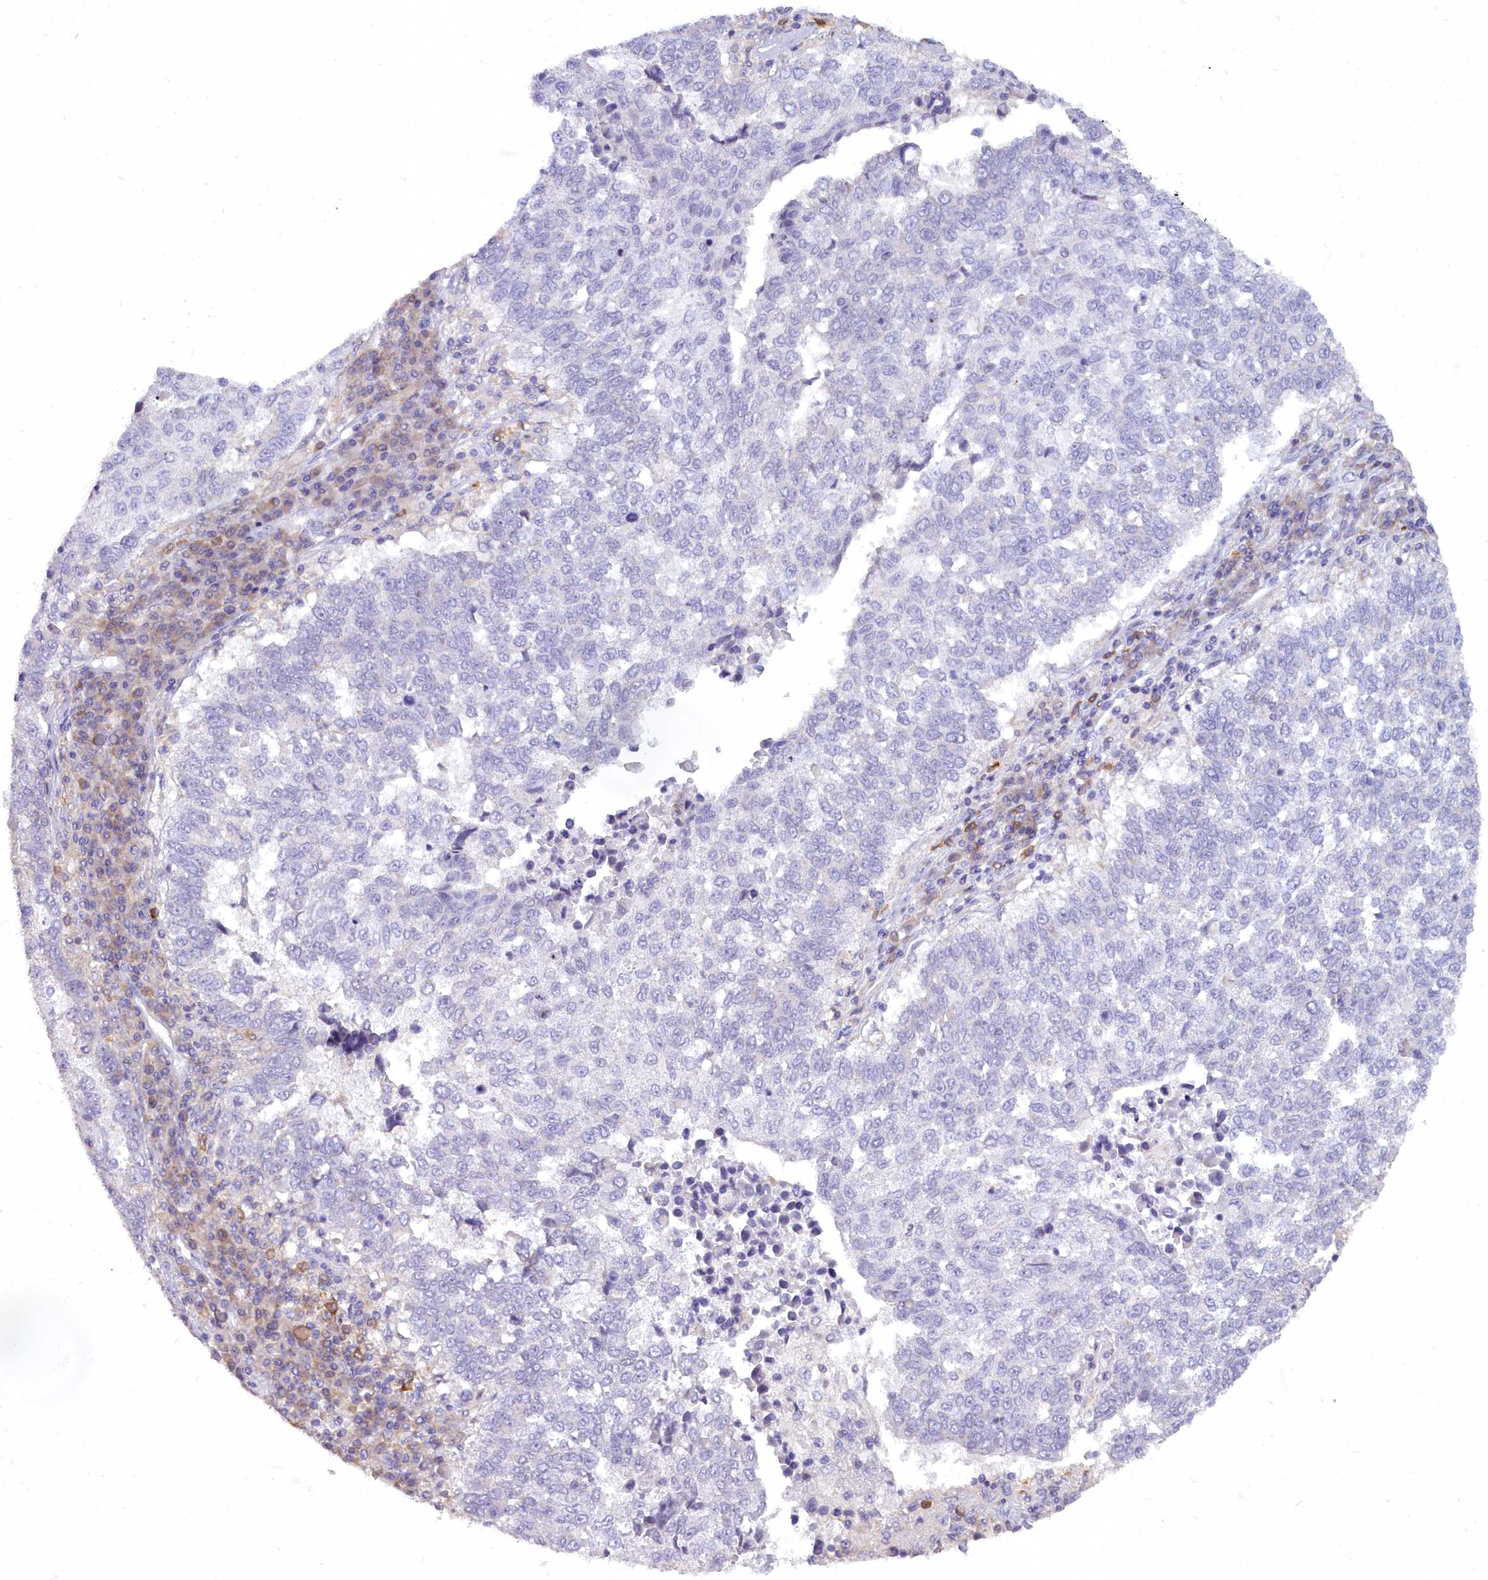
{"staining": {"intensity": "negative", "quantity": "none", "location": "none"}, "tissue": "lung cancer", "cell_type": "Tumor cells", "image_type": "cancer", "snomed": [{"axis": "morphology", "description": "Squamous cell carcinoma, NOS"}, {"axis": "topography", "description": "Lung"}], "caption": "High magnification brightfield microscopy of lung squamous cell carcinoma stained with DAB (3,3'-diaminobenzidine) (brown) and counterstained with hematoxylin (blue): tumor cells show no significant positivity. Brightfield microscopy of IHC stained with DAB (3,3'-diaminobenzidine) (brown) and hematoxylin (blue), captured at high magnification.", "gene": "BLNK", "patient": {"sex": "male", "age": 73}}